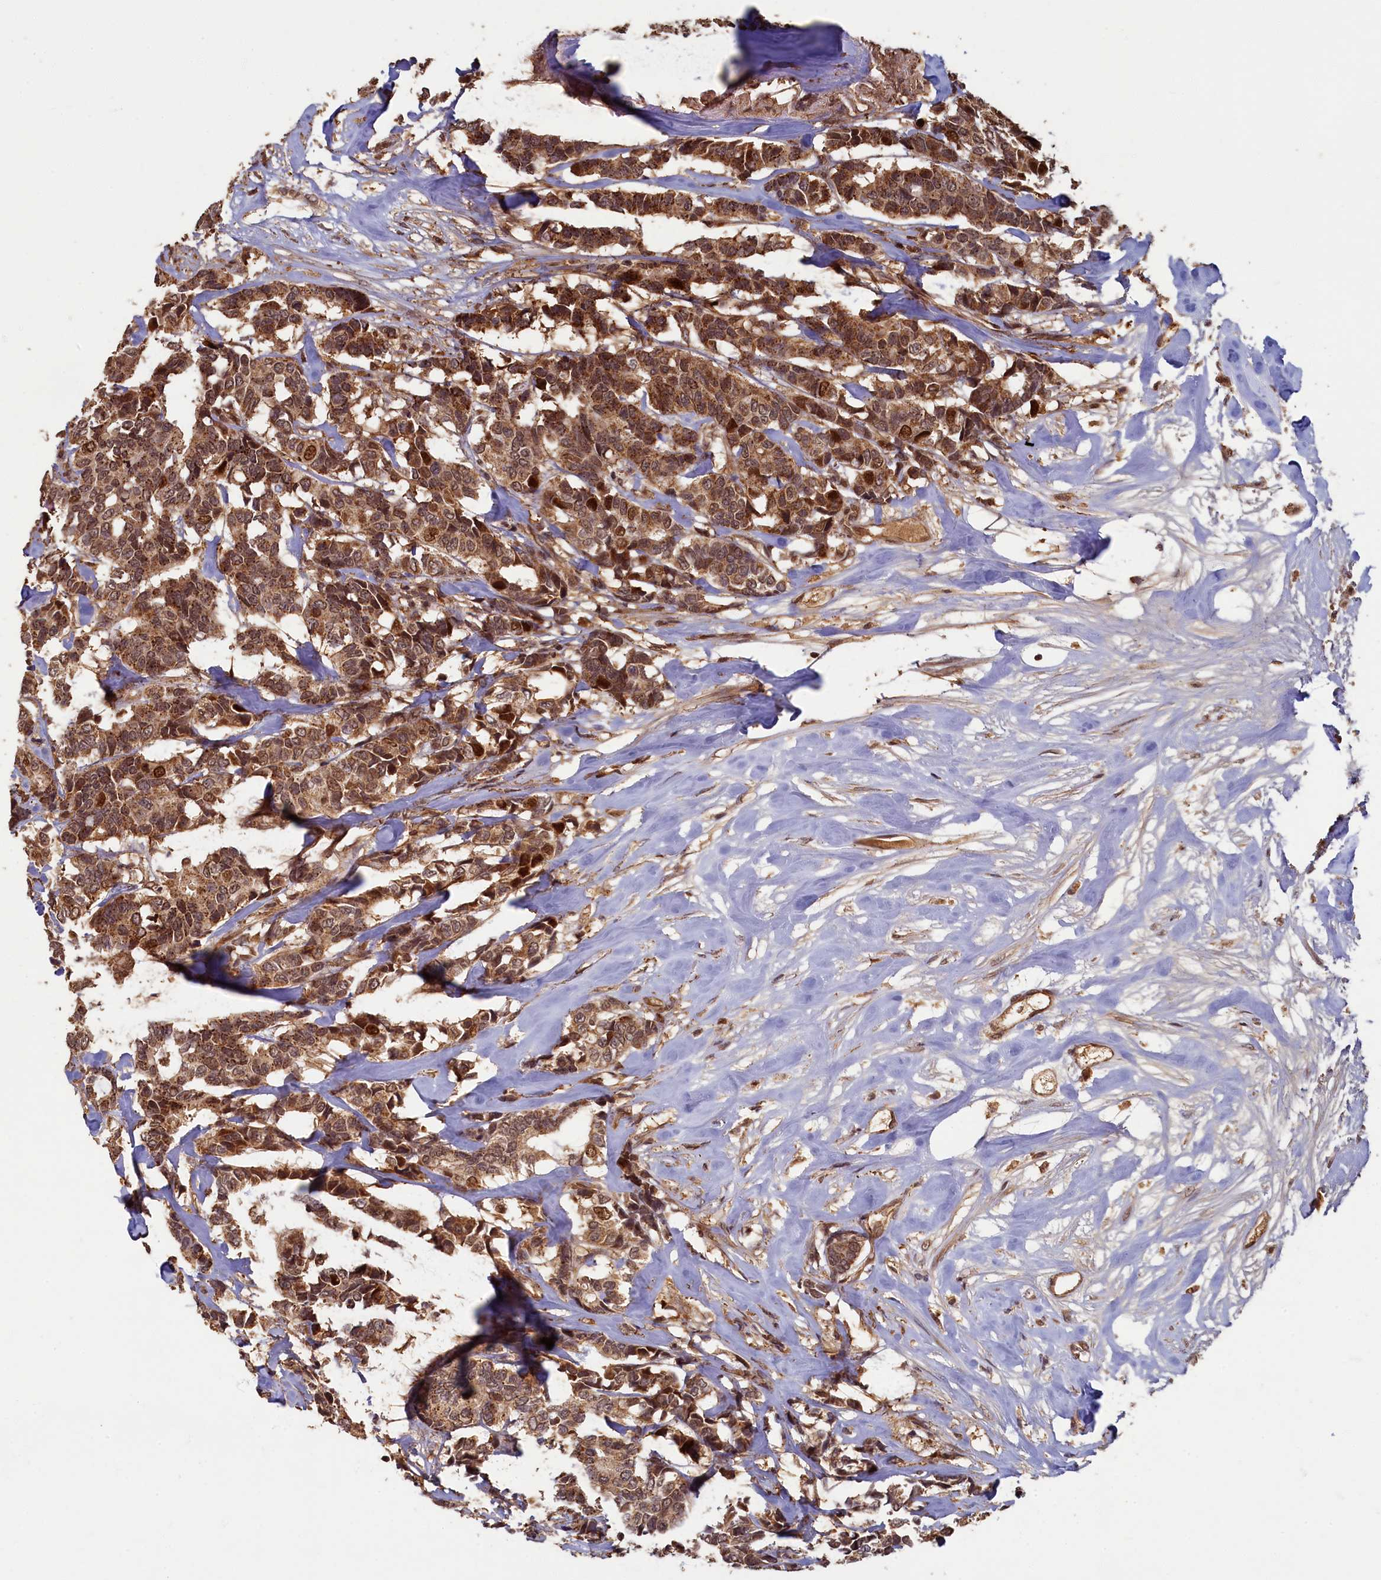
{"staining": {"intensity": "moderate", "quantity": ">75%", "location": "cytoplasmic/membranous,nuclear"}, "tissue": "breast cancer", "cell_type": "Tumor cells", "image_type": "cancer", "snomed": [{"axis": "morphology", "description": "Duct carcinoma"}, {"axis": "topography", "description": "Breast"}], "caption": "The micrograph exhibits immunohistochemical staining of infiltrating ductal carcinoma (breast). There is moderate cytoplasmic/membranous and nuclear positivity is seen in approximately >75% of tumor cells.", "gene": "BRCA1", "patient": {"sex": "female", "age": 87}}